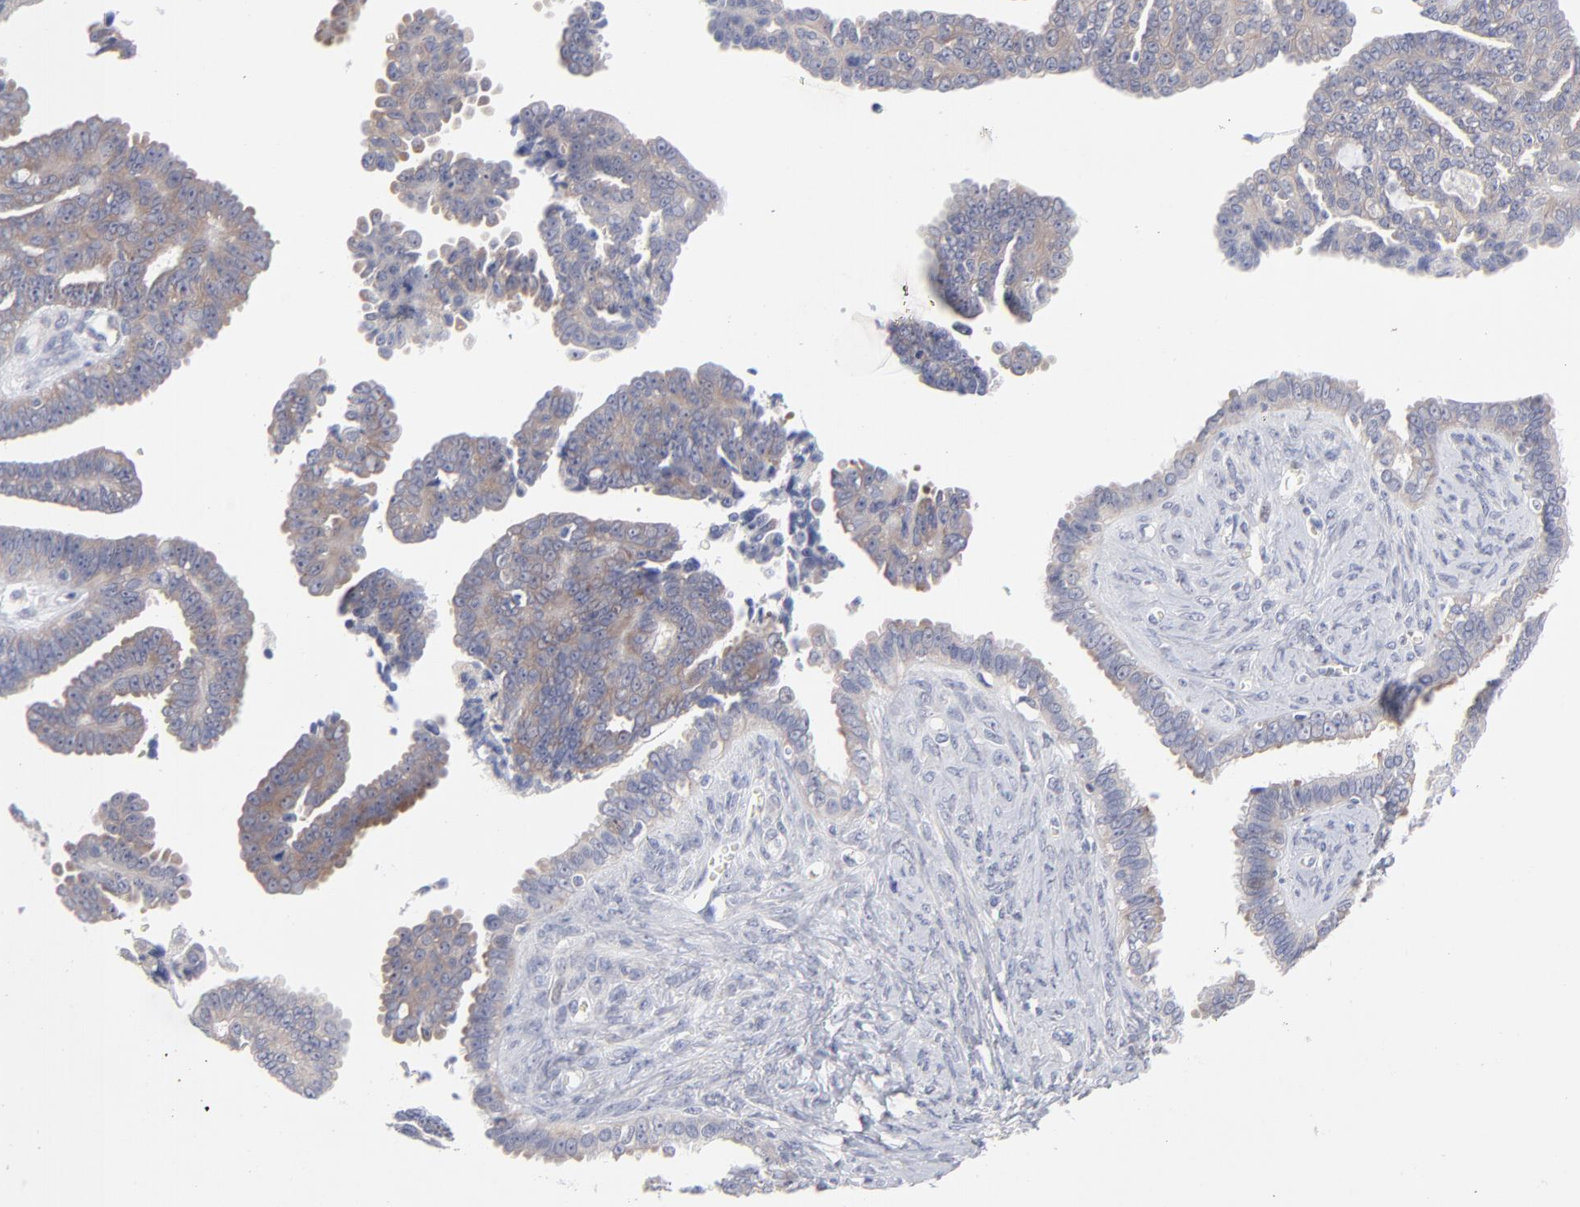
{"staining": {"intensity": "weak", "quantity": "25%-75%", "location": "cytoplasmic/membranous"}, "tissue": "ovarian cancer", "cell_type": "Tumor cells", "image_type": "cancer", "snomed": [{"axis": "morphology", "description": "Cystadenocarcinoma, serous, NOS"}, {"axis": "topography", "description": "Ovary"}], "caption": "A brown stain labels weak cytoplasmic/membranous expression of a protein in human ovarian cancer (serous cystadenocarcinoma) tumor cells. (DAB = brown stain, brightfield microscopy at high magnification).", "gene": "RPS24", "patient": {"sex": "female", "age": 71}}